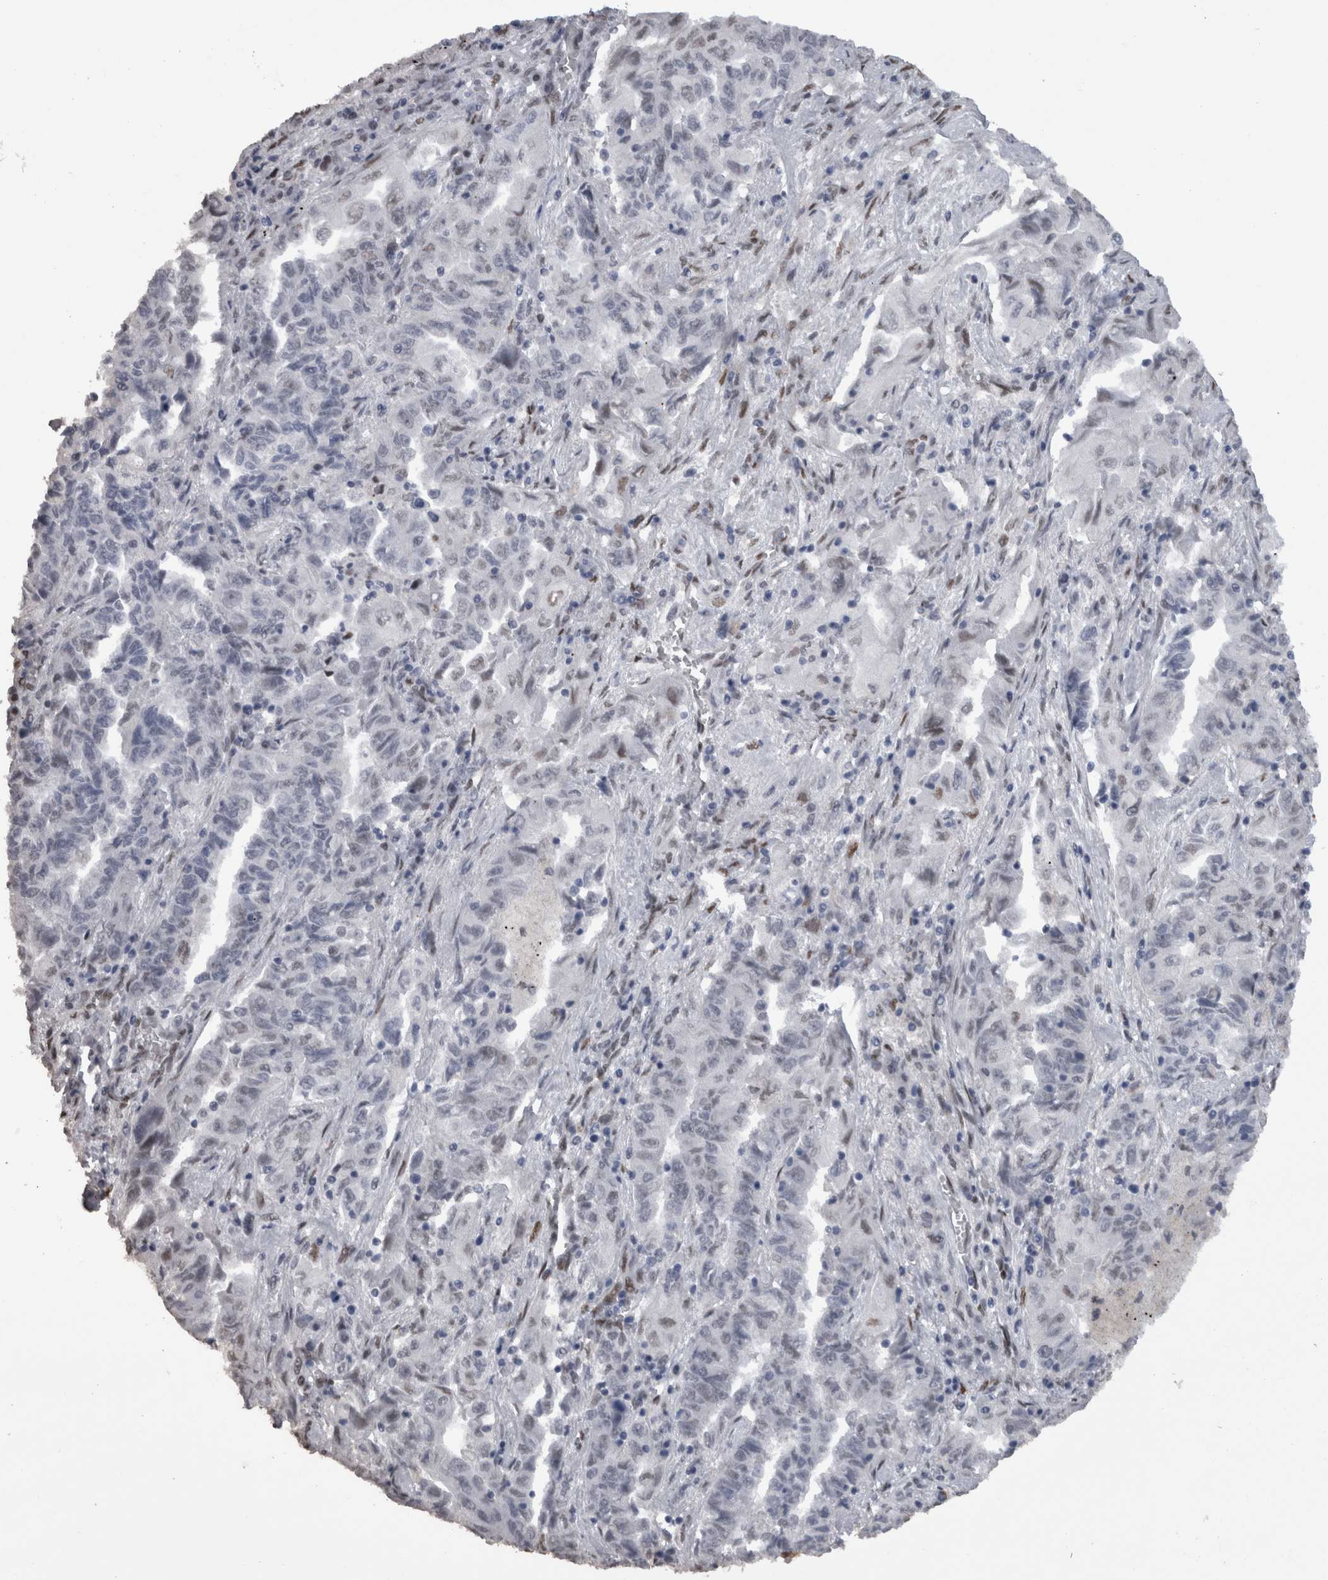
{"staining": {"intensity": "negative", "quantity": "none", "location": "none"}, "tissue": "lung cancer", "cell_type": "Tumor cells", "image_type": "cancer", "snomed": [{"axis": "morphology", "description": "Adenocarcinoma, NOS"}, {"axis": "topography", "description": "Lung"}], "caption": "Human lung cancer stained for a protein using IHC exhibits no positivity in tumor cells.", "gene": "C1orf54", "patient": {"sex": "female", "age": 51}}